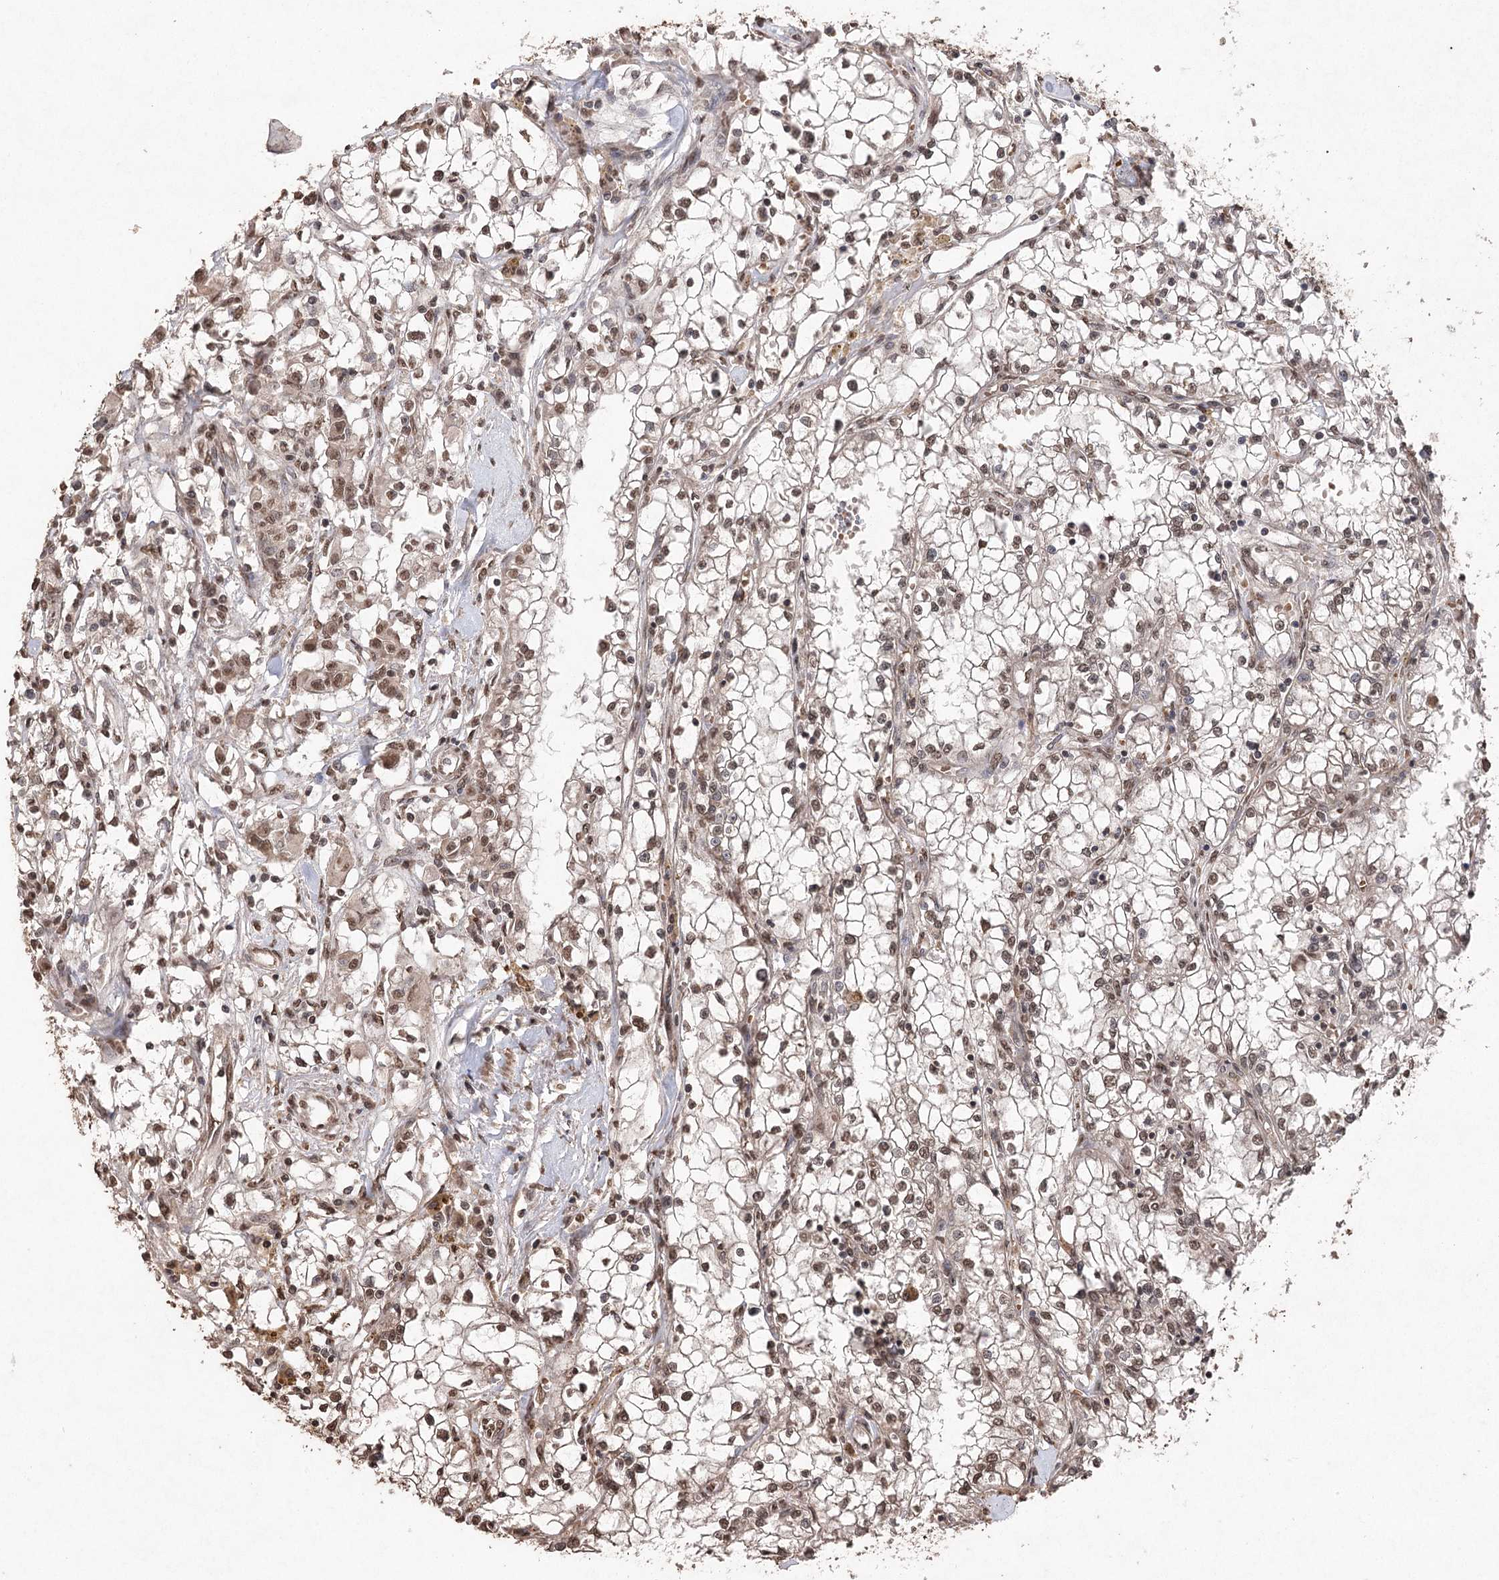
{"staining": {"intensity": "moderate", "quantity": ">75%", "location": "nuclear"}, "tissue": "renal cancer", "cell_type": "Tumor cells", "image_type": "cancer", "snomed": [{"axis": "morphology", "description": "Adenocarcinoma, NOS"}, {"axis": "topography", "description": "Kidney"}], "caption": "There is medium levels of moderate nuclear staining in tumor cells of renal cancer (adenocarcinoma), as demonstrated by immunohistochemical staining (brown color).", "gene": "ATG14", "patient": {"sex": "male", "age": 56}}